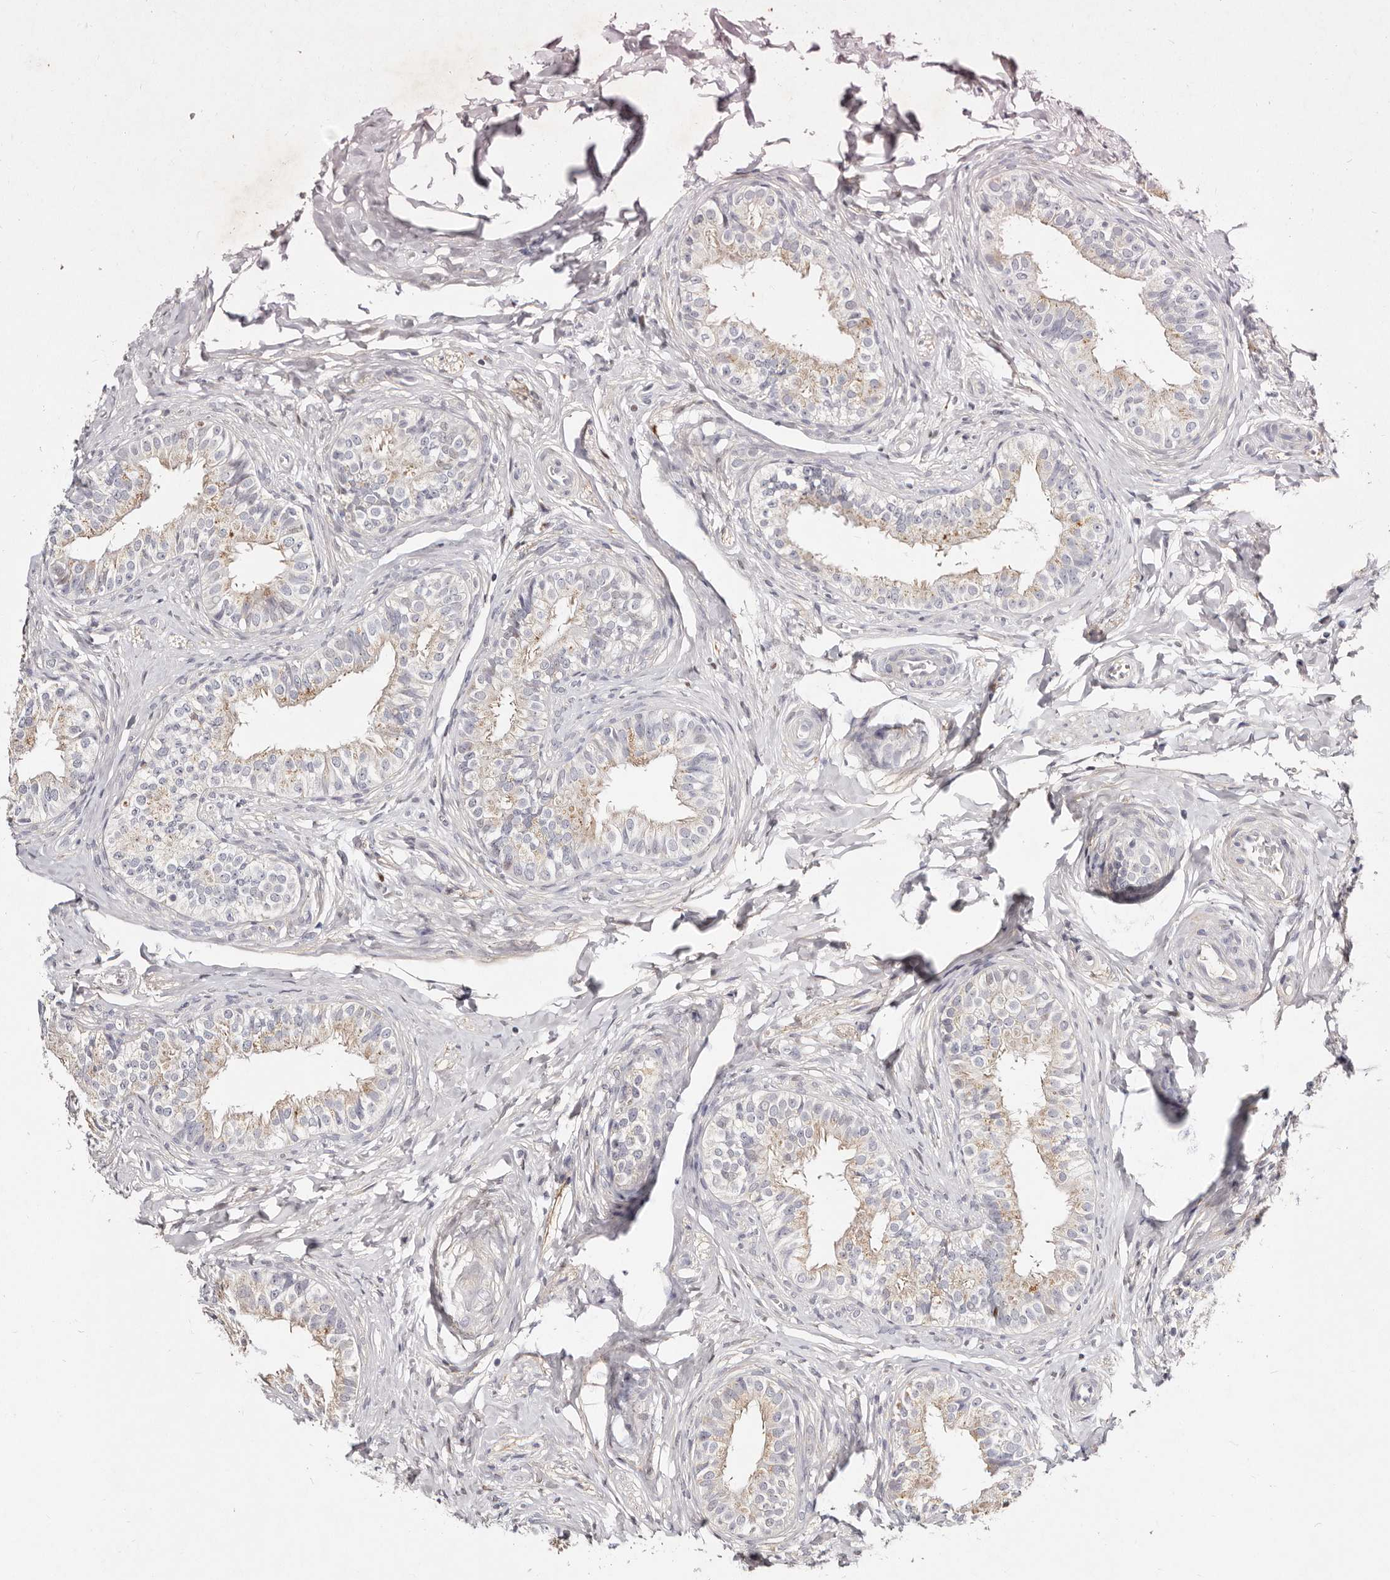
{"staining": {"intensity": "weak", "quantity": "<25%", "location": "cytoplasmic/membranous"}, "tissue": "epididymis", "cell_type": "Glandular cells", "image_type": "normal", "snomed": [{"axis": "morphology", "description": "Normal tissue, NOS"}, {"axis": "topography", "description": "Epididymis"}], "caption": "Glandular cells are negative for protein expression in normal human epididymis. (IHC, brightfield microscopy, high magnification).", "gene": "MRPS33", "patient": {"sex": "male", "age": 49}}